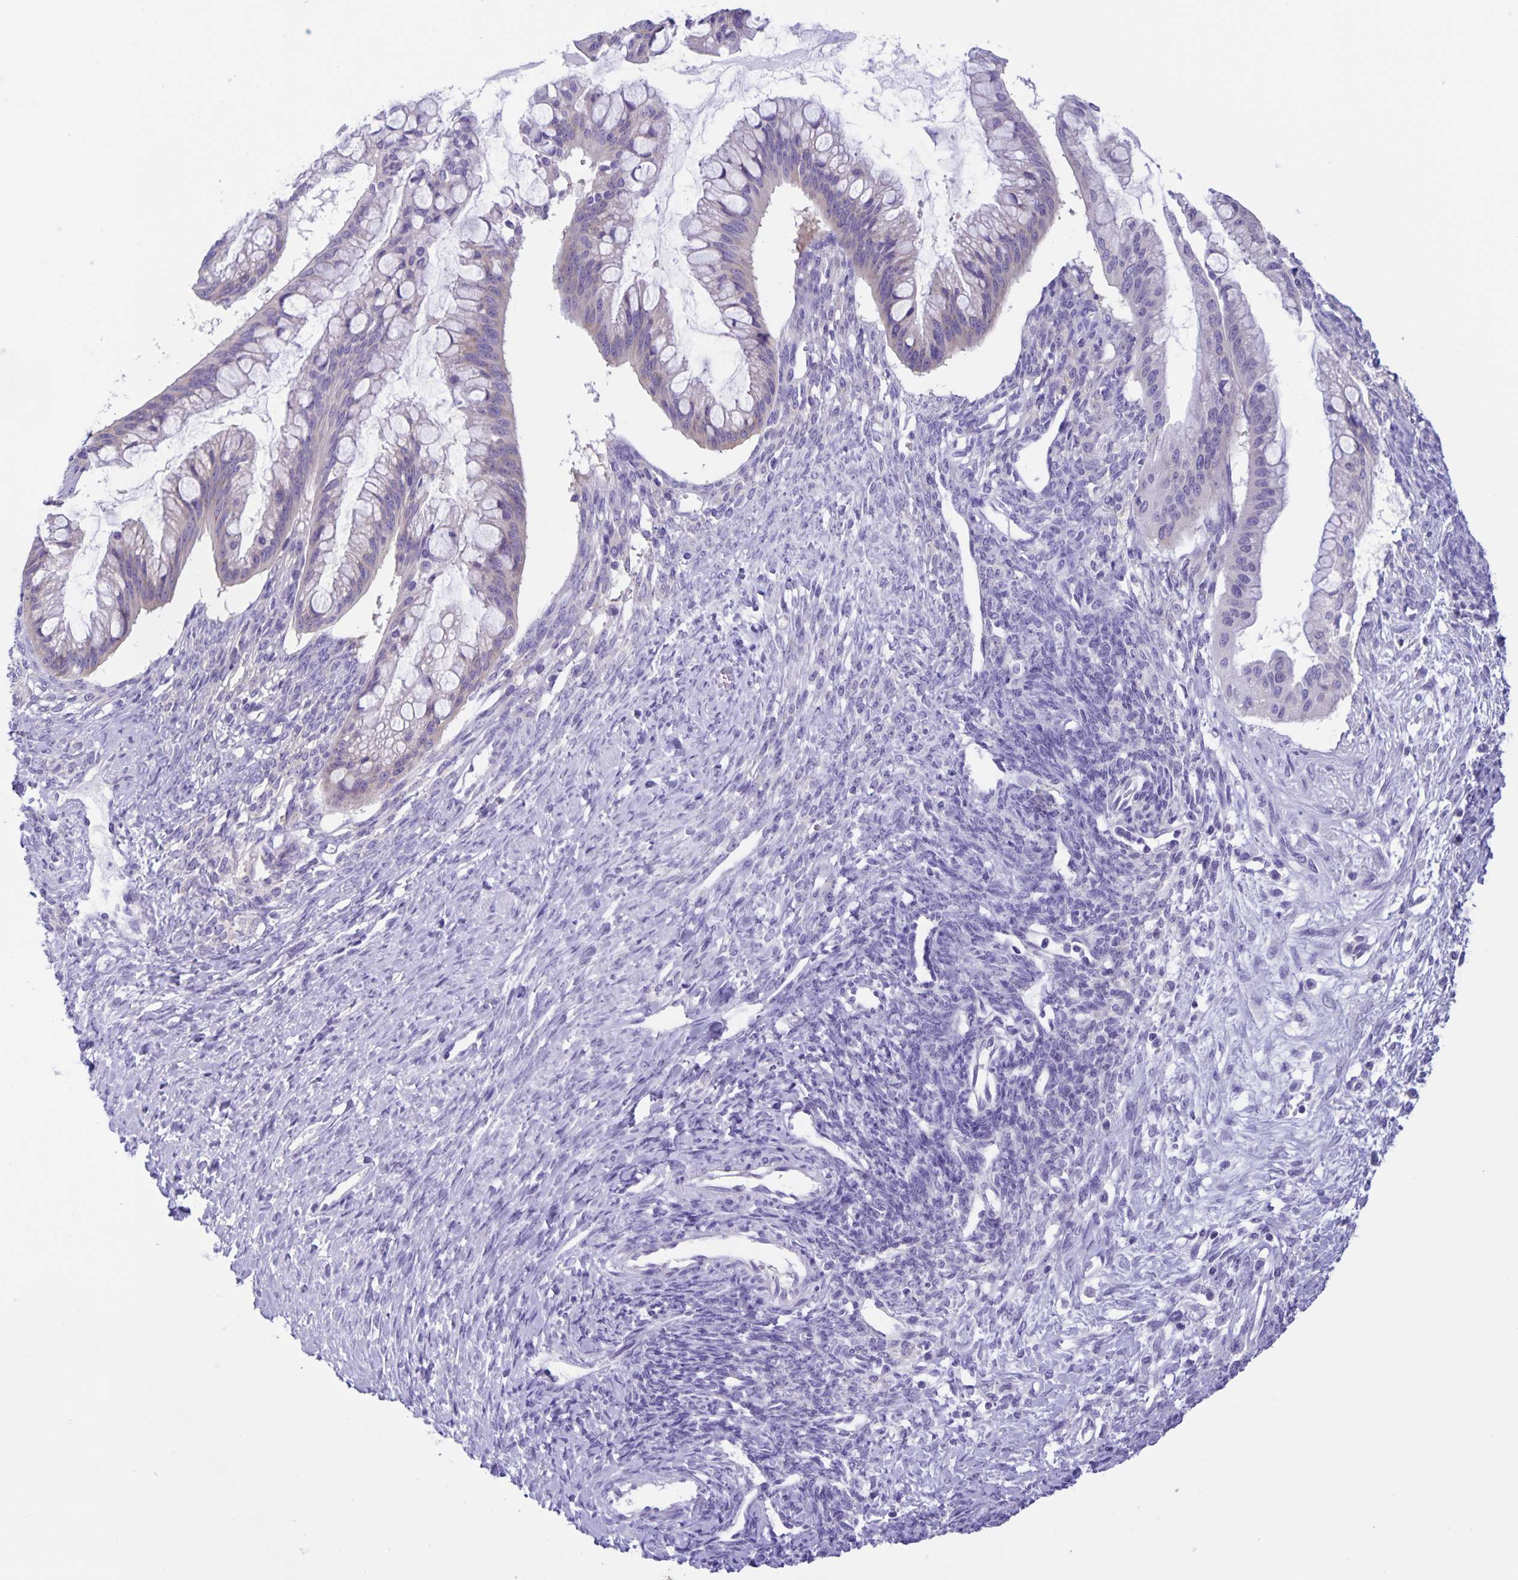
{"staining": {"intensity": "negative", "quantity": "none", "location": "none"}, "tissue": "ovarian cancer", "cell_type": "Tumor cells", "image_type": "cancer", "snomed": [{"axis": "morphology", "description": "Cystadenocarcinoma, mucinous, NOS"}, {"axis": "topography", "description": "Ovary"}], "caption": "The photomicrograph demonstrates no staining of tumor cells in mucinous cystadenocarcinoma (ovarian).", "gene": "CAPSL", "patient": {"sex": "female", "age": 73}}